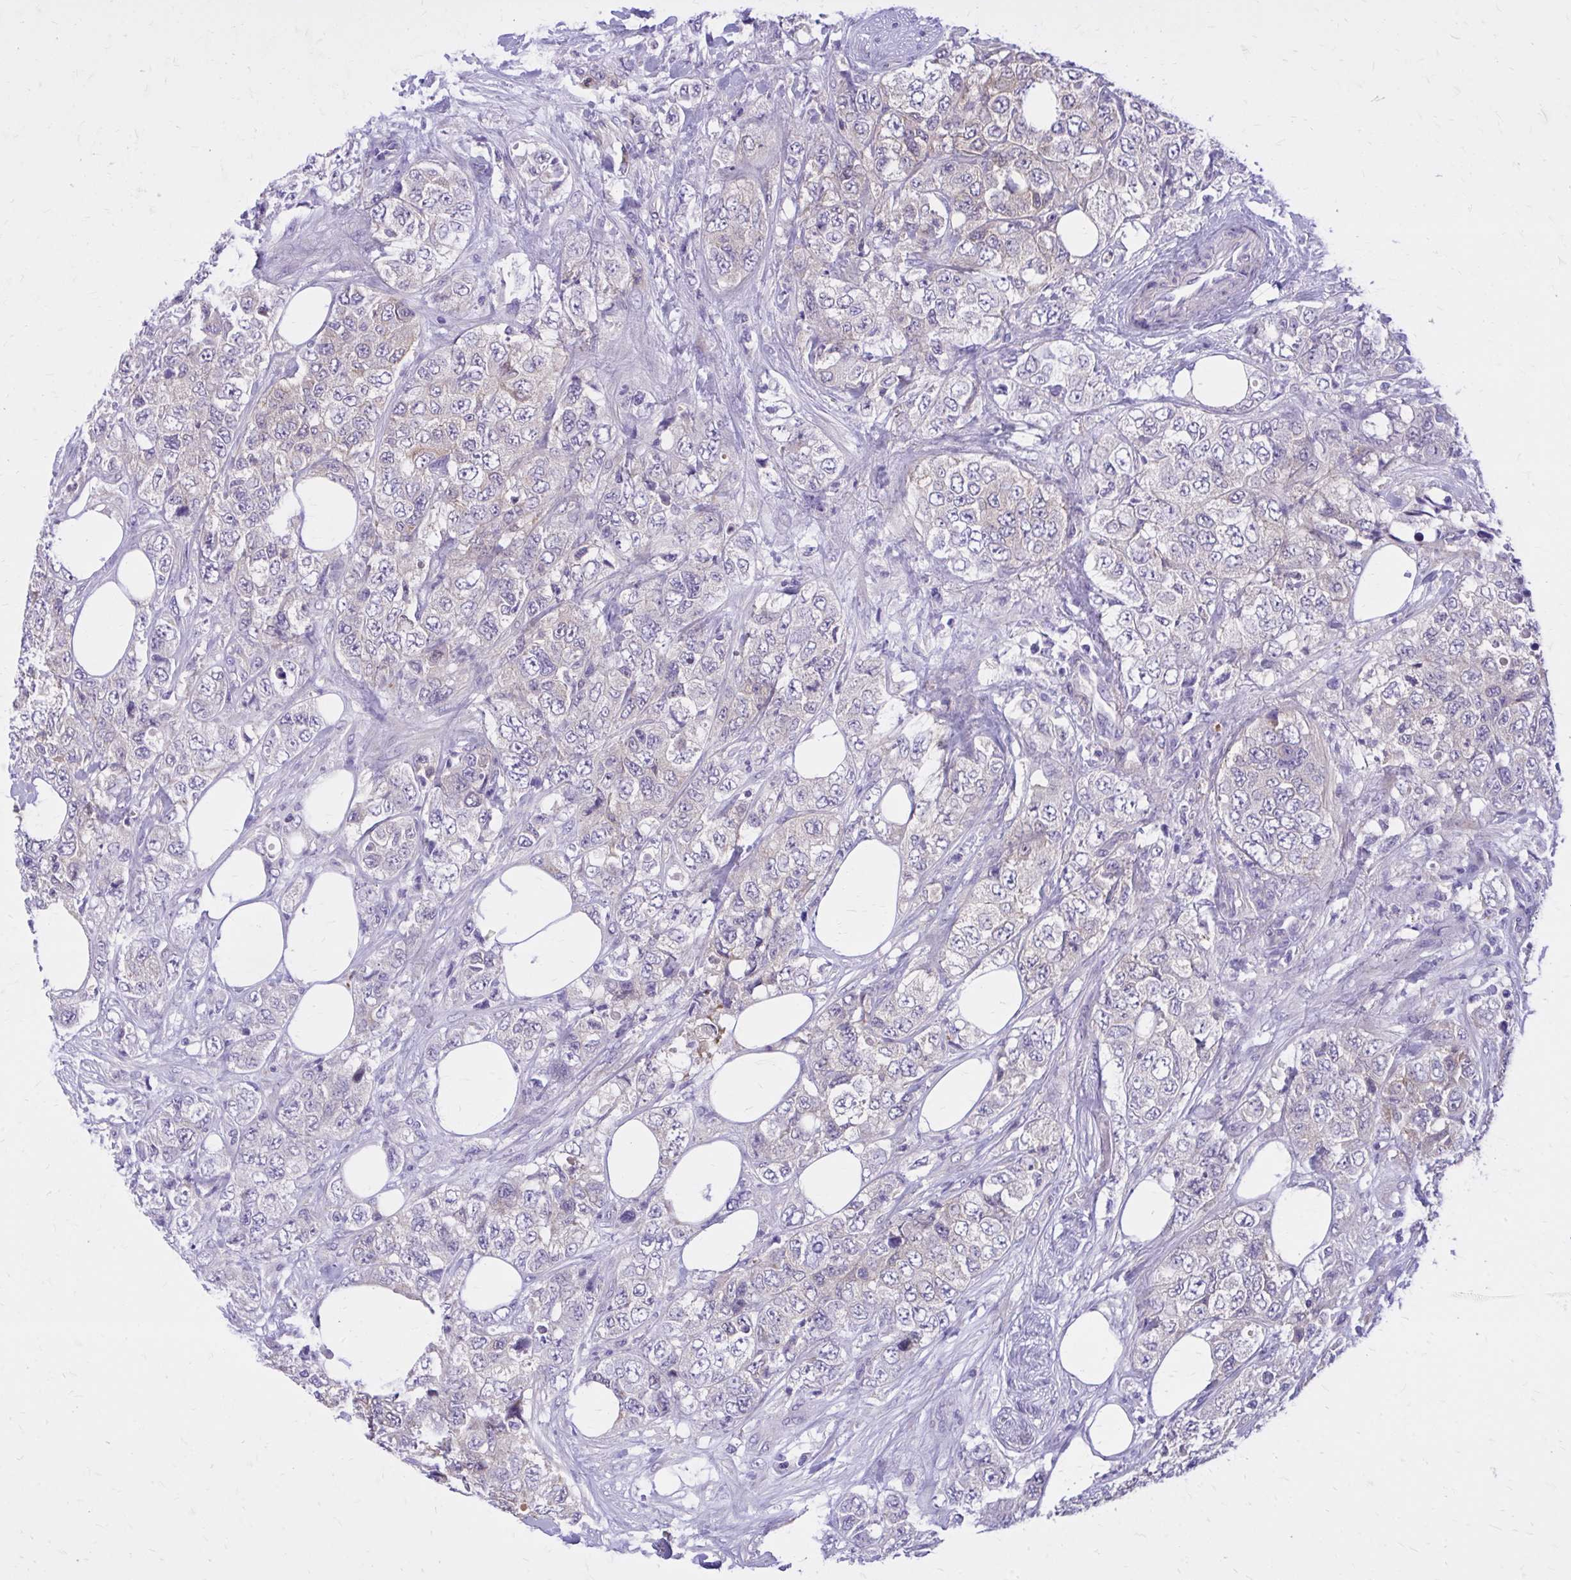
{"staining": {"intensity": "weak", "quantity": "<25%", "location": "cytoplasmic/membranous"}, "tissue": "urothelial cancer", "cell_type": "Tumor cells", "image_type": "cancer", "snomed": [{"axis": "morphology", "description": "Urothelial carcinoma, High grade"}, {"axis": "topography", "description": "Urinary bladder"}], "caption": "There is no significant staining in tumor cells of urothelial cancer.", "gene": "ADAMTSL1", "patient": {"sex": "female", "age": 78}}